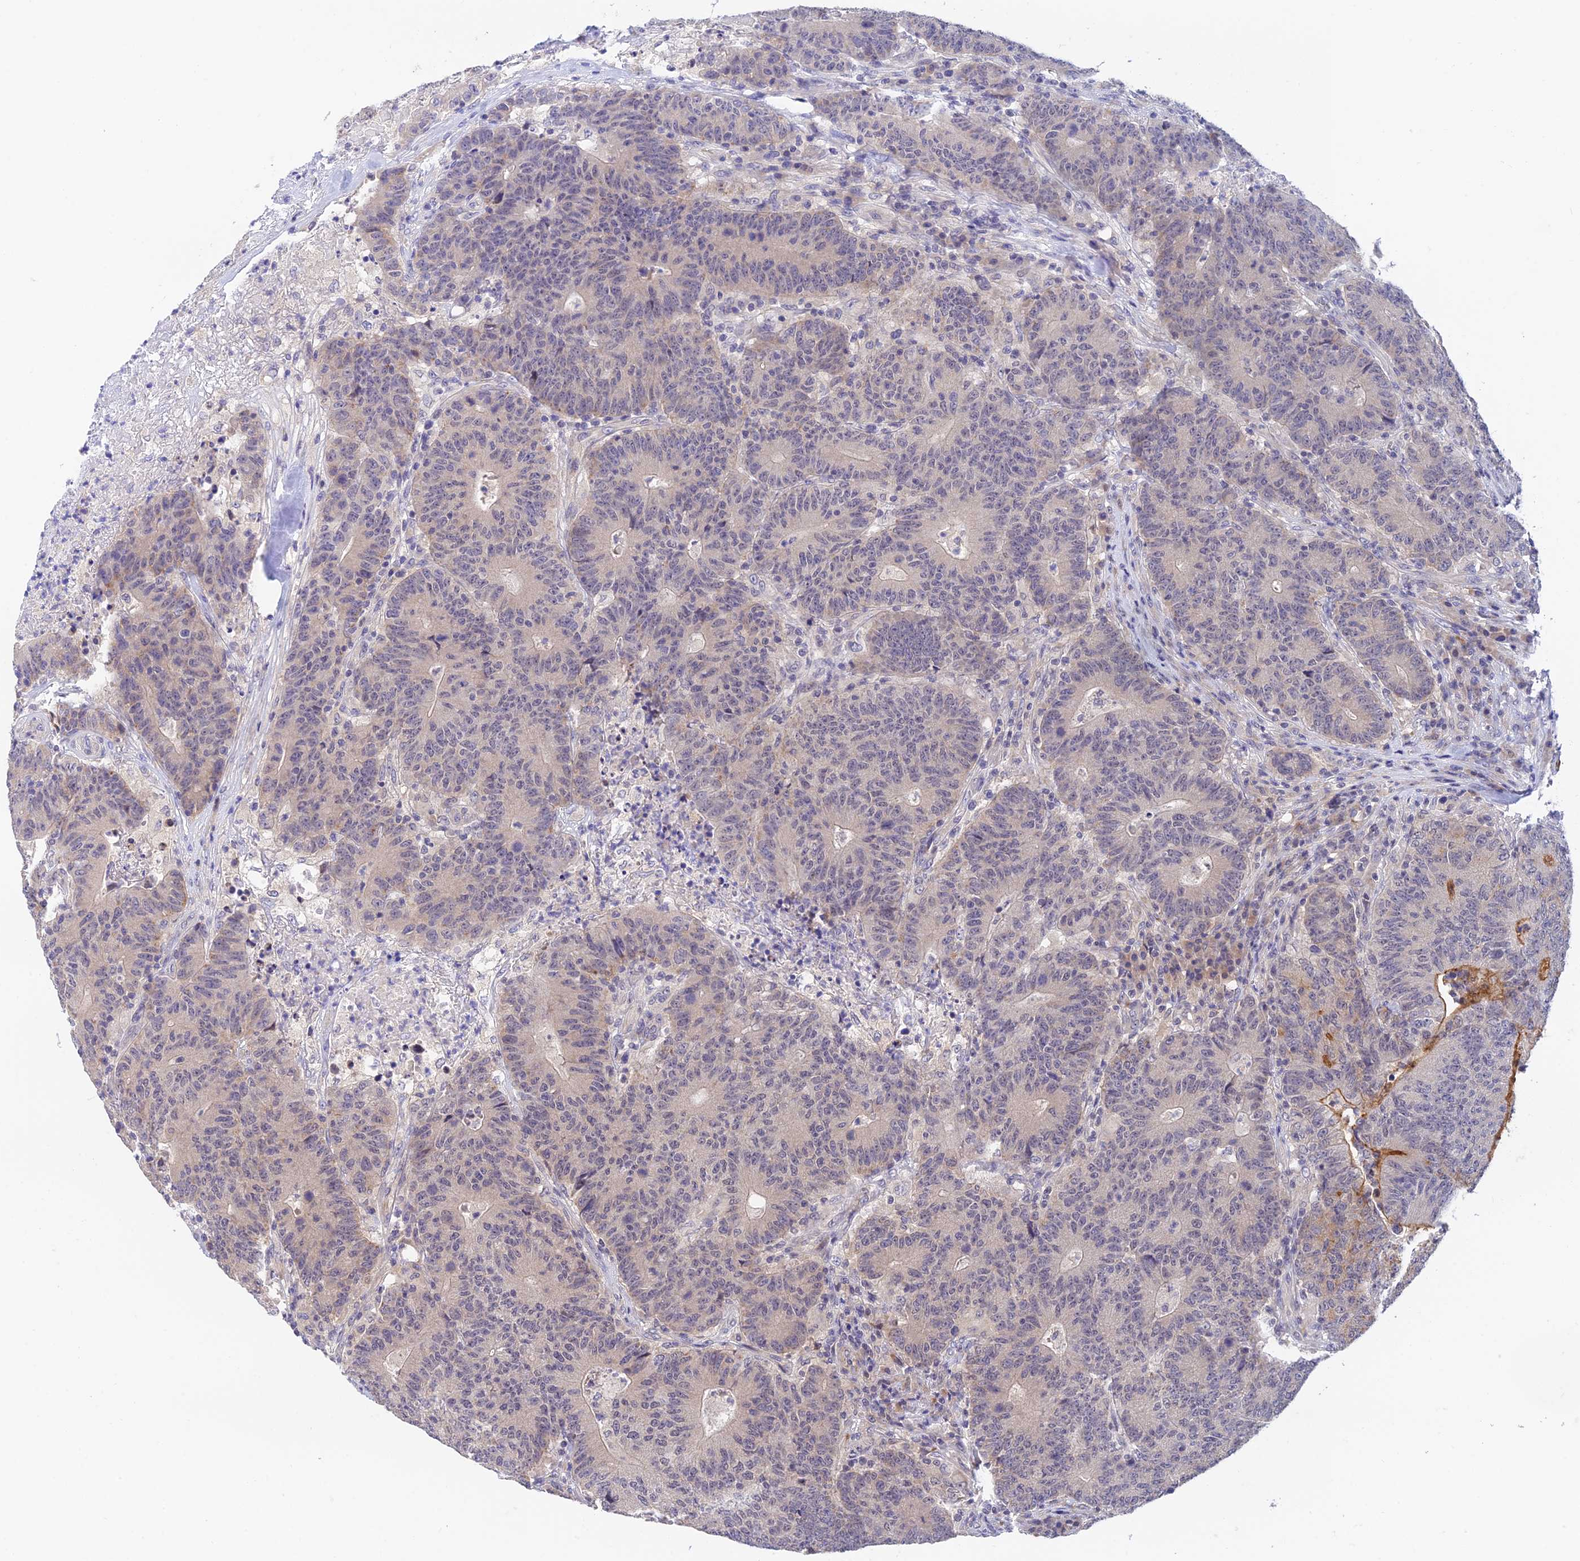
{"staining": {"intensity": "negative", "quantity": "none", "location": "none"}, "tissue": "colorectal cancer", "cell_type": "Tumor cells", "image_type": "cancer", "snomed": [{"axis": "morphology", "description": "Adenocarcinoma, NOS"}, {"axis": "topography", "description": "Colon"}], "caption": "Immunohistochemistry micrograph of neoplastic tissue: human adenocarcinoma (colorectal) stained with DAB (3,3'-diaminobenzidine) demonstrates no significant protein staining in tumor cells.", "gene": "CWH43", "patient": {"sex": "female", "age": 75}}